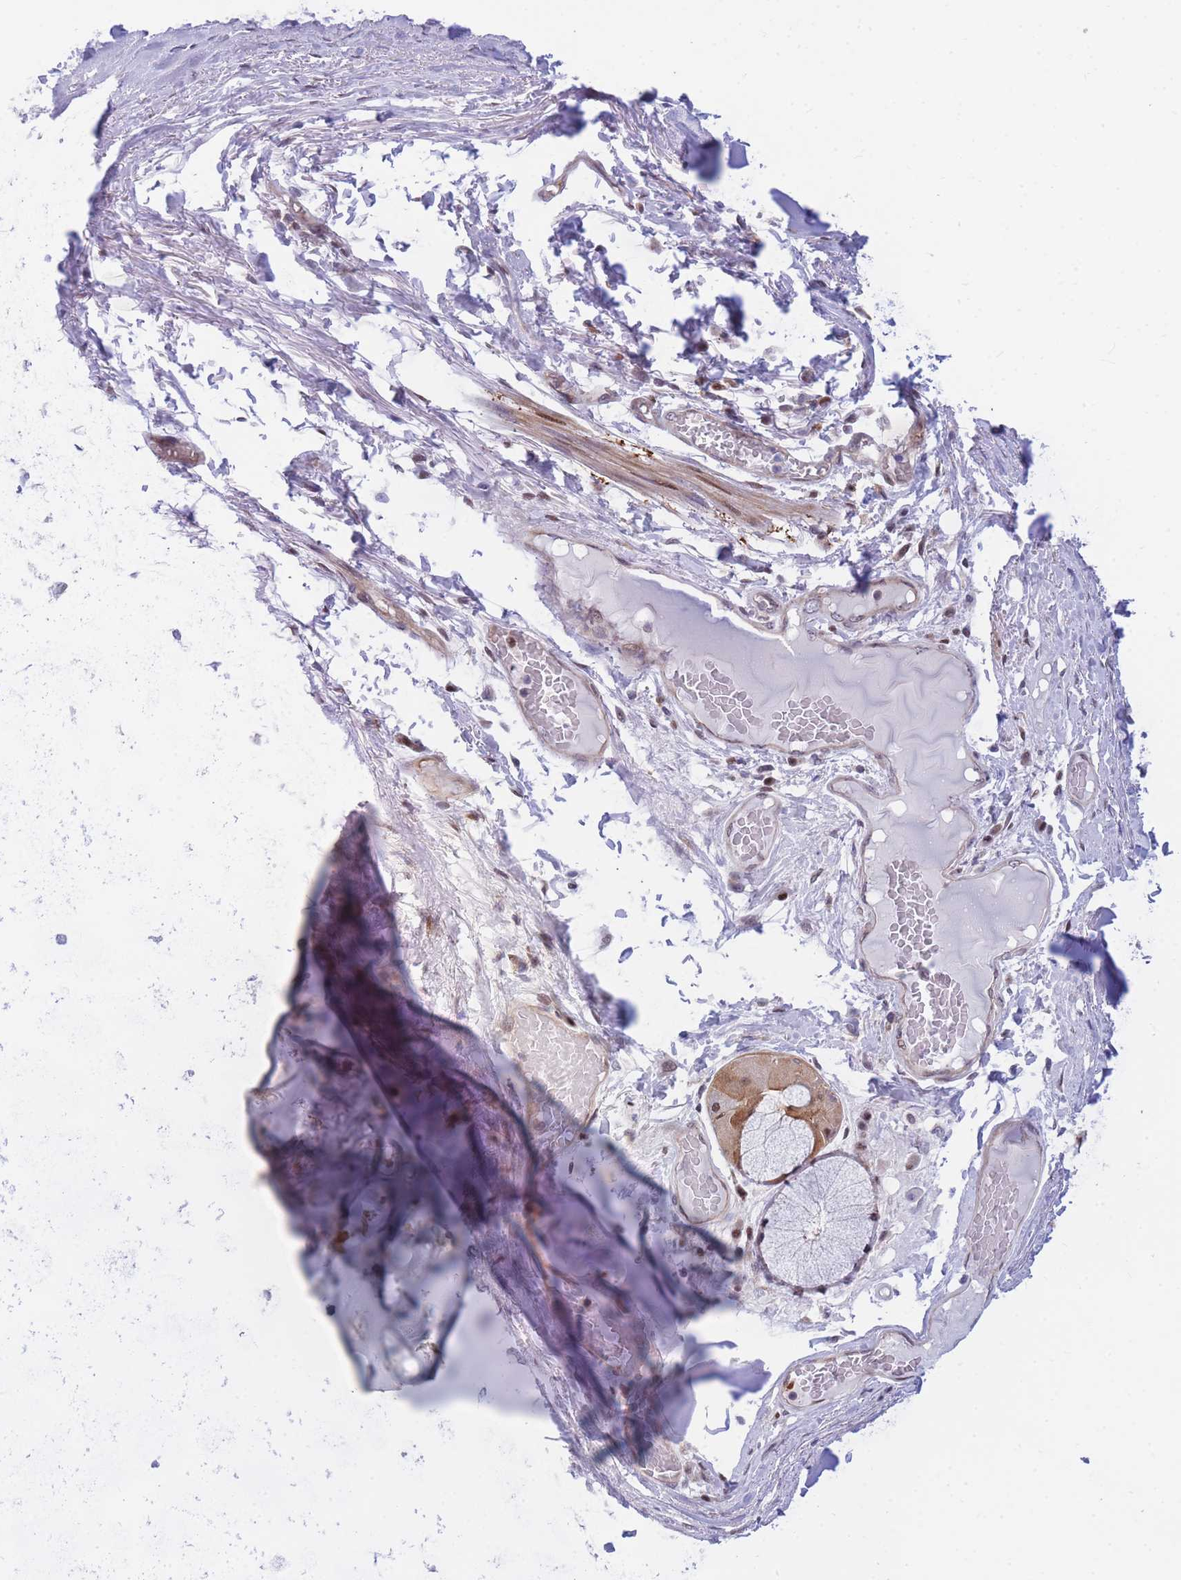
{"staining": {"intensity": "moderate", "quantity": "25%-75%", "location": "cytoplasmic/membranous"}, "tissue": "soft tissue", "cell_type": "Chondrocytes", "image_type": "normal", "snomed": [{"axis": "morphology", "description": "Normal tissue, NOS"}, {"axis": "topography", "description": "Cartilage tissue"}, {"axis": "topography", "description": "Bronchus"}], "caption": "IHC staining of unremarkable soft tissue, which displays medium levels of moderate cytoplasmic/membranous staining in approximately 25%-75% of chondrocytes indicating moderate cytoplasmic/membranous protein expression. The staining was performed using DAB (brown) for protein detection and nuclei were counterstained in hematoxylin (blue).", "gene": "CRACD", "patient": {"sex": "male", "age": 56}}